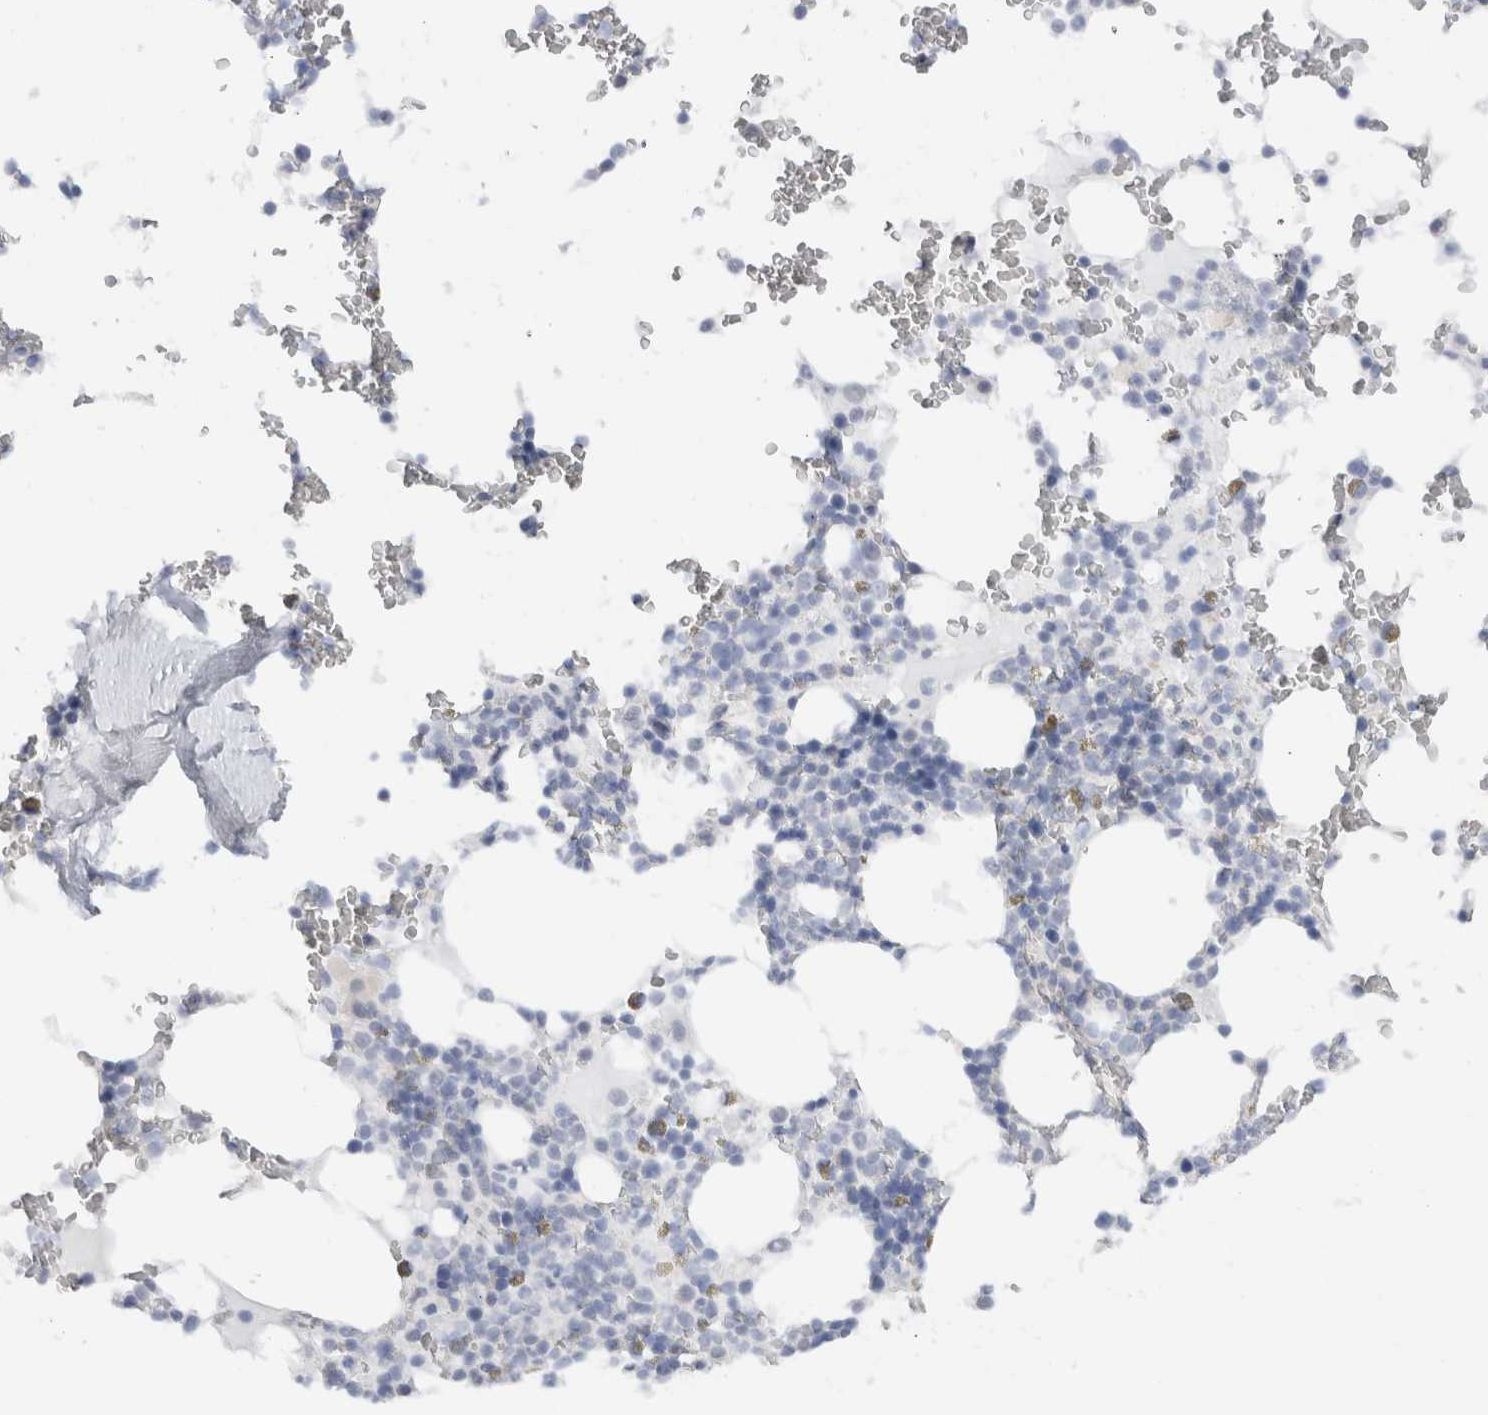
{"staining": {"intensity": "negative", "quantity": "none", "location": "none"}, "tissue": "bone marrow", "cell_type": "Hematopoietic cells", "image_type": "normal", "snomed": [{"axis": "morphology", "description": "Normal tissue, NOS"}, {"axis": "topography", "description": "Bone marrow"}], "caption": "Hematopoietic cells show no significant expression in unremarkable bone marrow. (Brightfield microscopy of DAB immunohistochemistry (IHC) at high magnification).", "gene": "C9orf50", "patient": {"sex": "male", "age": 58}}